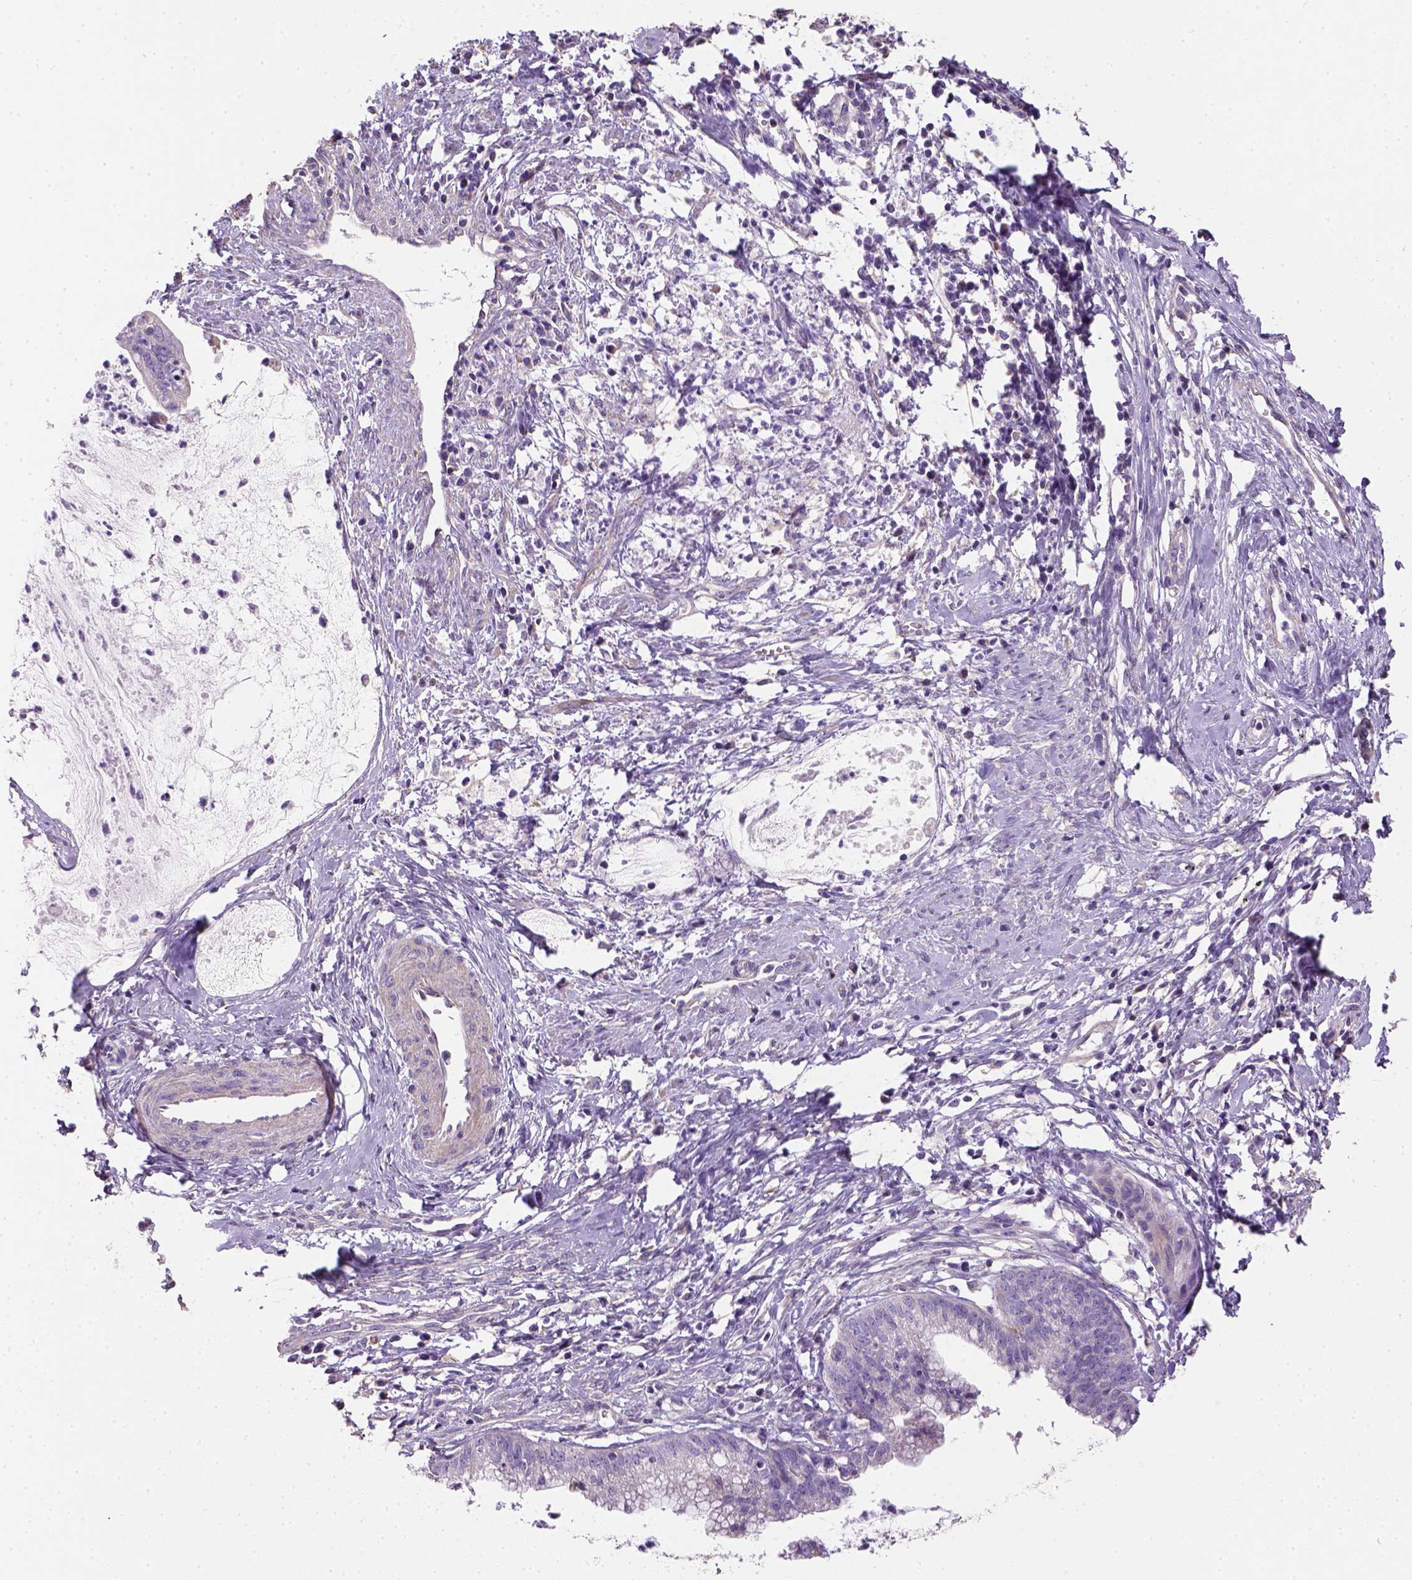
{"staining": {"intensity": "negative", "quantity": "none", "location": "none"}, "tissue": "cervical cancer", "cell_type": "Tumor cells", "image_type": "cancer", "snomed": [{"axis": "morphology", "description": "Normal tissue, NOS"}, {"axis": "morphology", "description": "Adenocarcinoma, NOS"}, {"axis": "topography", "description": "Cervix"}], "caption": "Immunohistochemical staining of cervical cancer (adenocarcinoma) demonstrates no significant staining in tumor cells.", "gene": "HTRA1", "patient": {"sex": "female", "age": 38}}